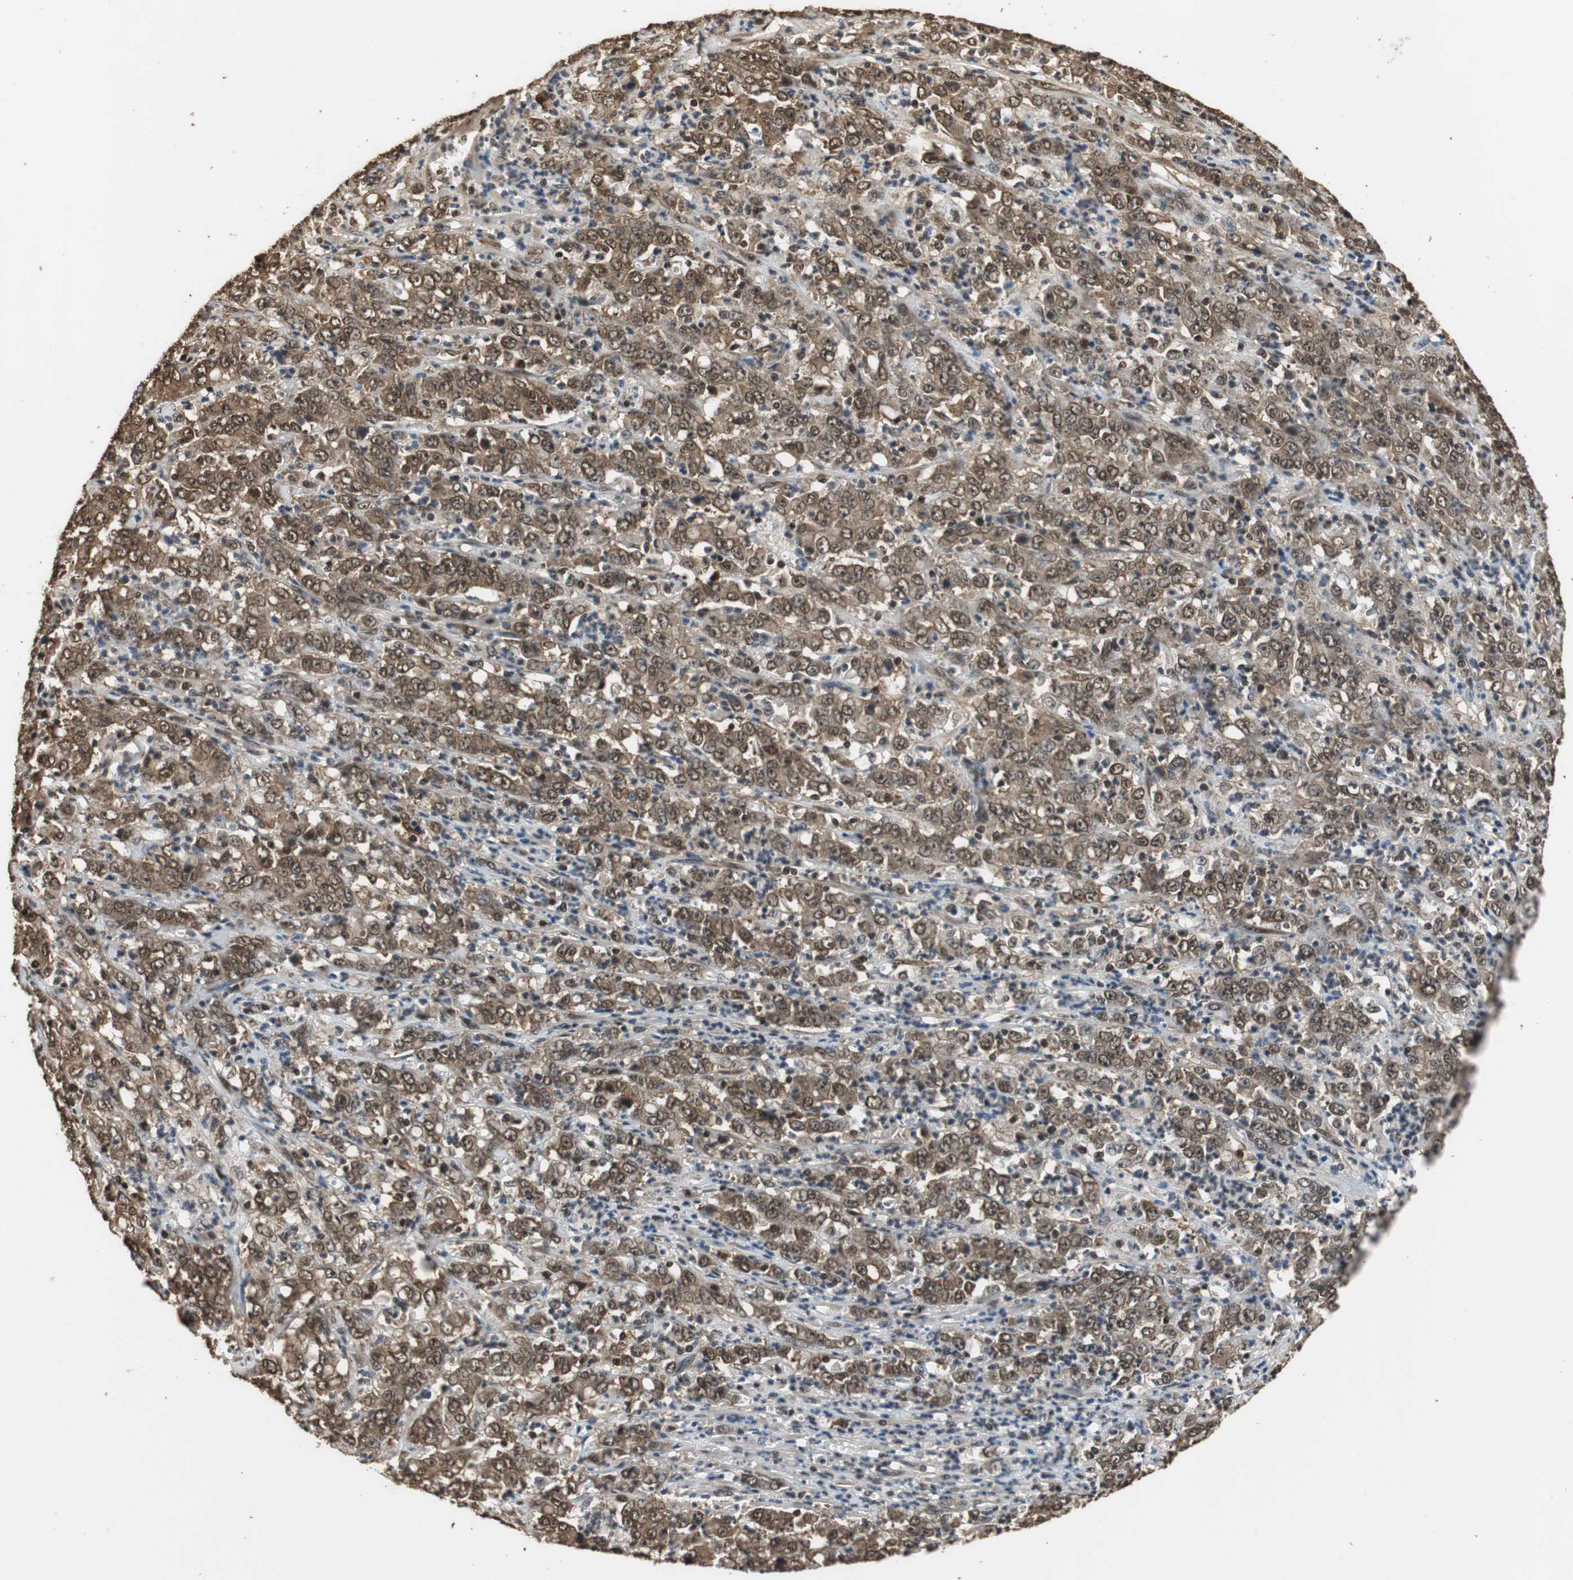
{"staining": {"intensity": "strong", "quantity": ">75%", "location": "cytoplasmic/membranous,nuclear"}, "tissue": "stomach cancer", "cell_type": "Tumor cells", "image_type": "cancer", "snomed": [{"axis": "morphology", "description": "Adenocarcinoma, NOS"}, {"axis": "topography", "description": "Stomach, lower"}], "caption": "A brown stain highlights strong cytoplasmic/membranous and nuclear positivity of a protein in stomach cancer (adenocarcinoma) tumor cells.", "gene": "ZNF18", "patient": {"sex": "female", "age": 71}}